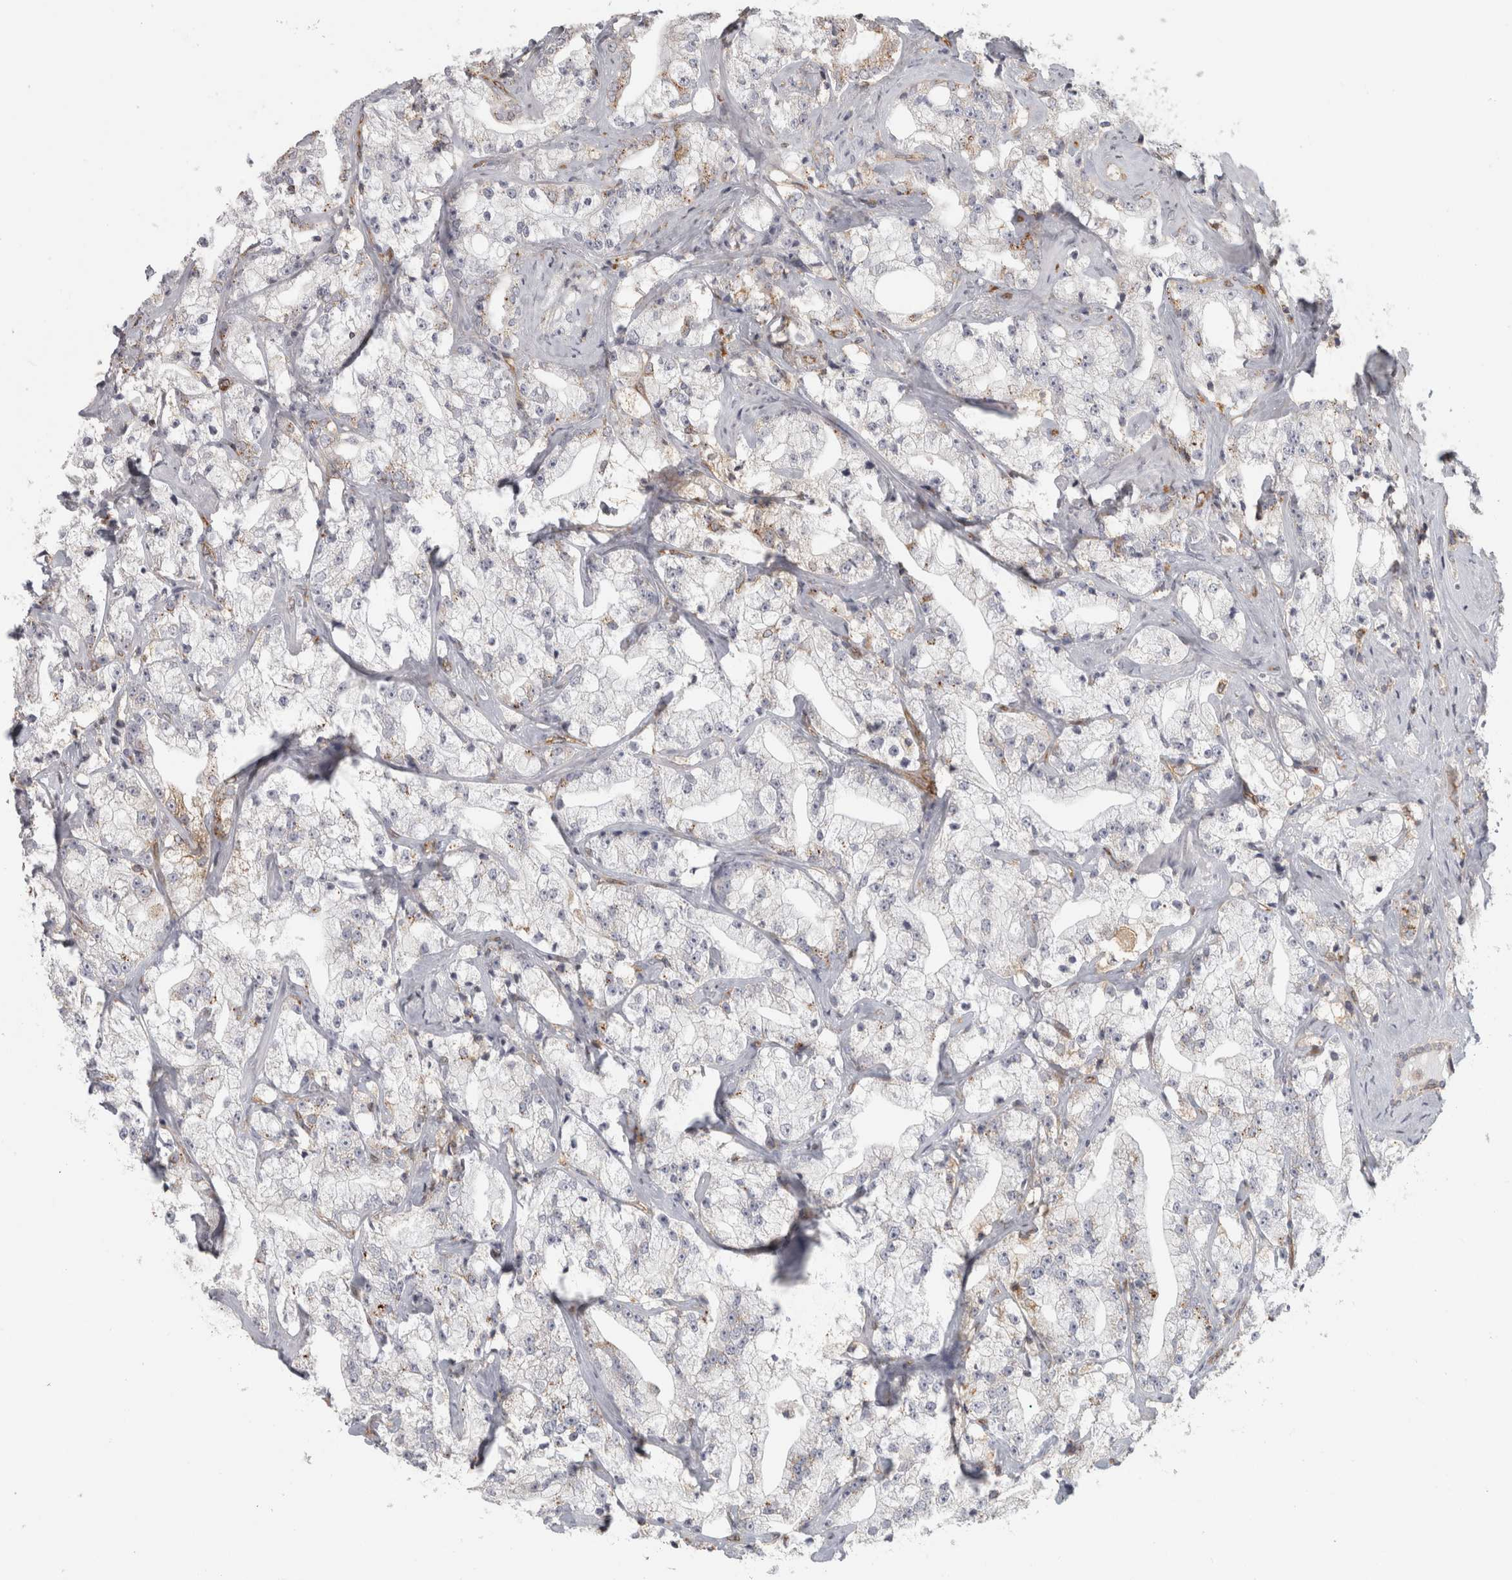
{"staining": {"intensity": "negative", "quantity": "none", "location": "none"}, "tissue": "prostate cancer", "cell_type": "Tumor cells", "image_type": "cancer", "snomed": [{"axis": "morphology", "description": "Adenocarcinoma, High grade"}, {"axis": "topography", "description": "Prostate"}], "caption": "Tumor cells show no significant protein staining in prostate high-grade adenocarcinoma.", "gene": "HLA-E", "patient": {"sex": "male", "age": 64}}